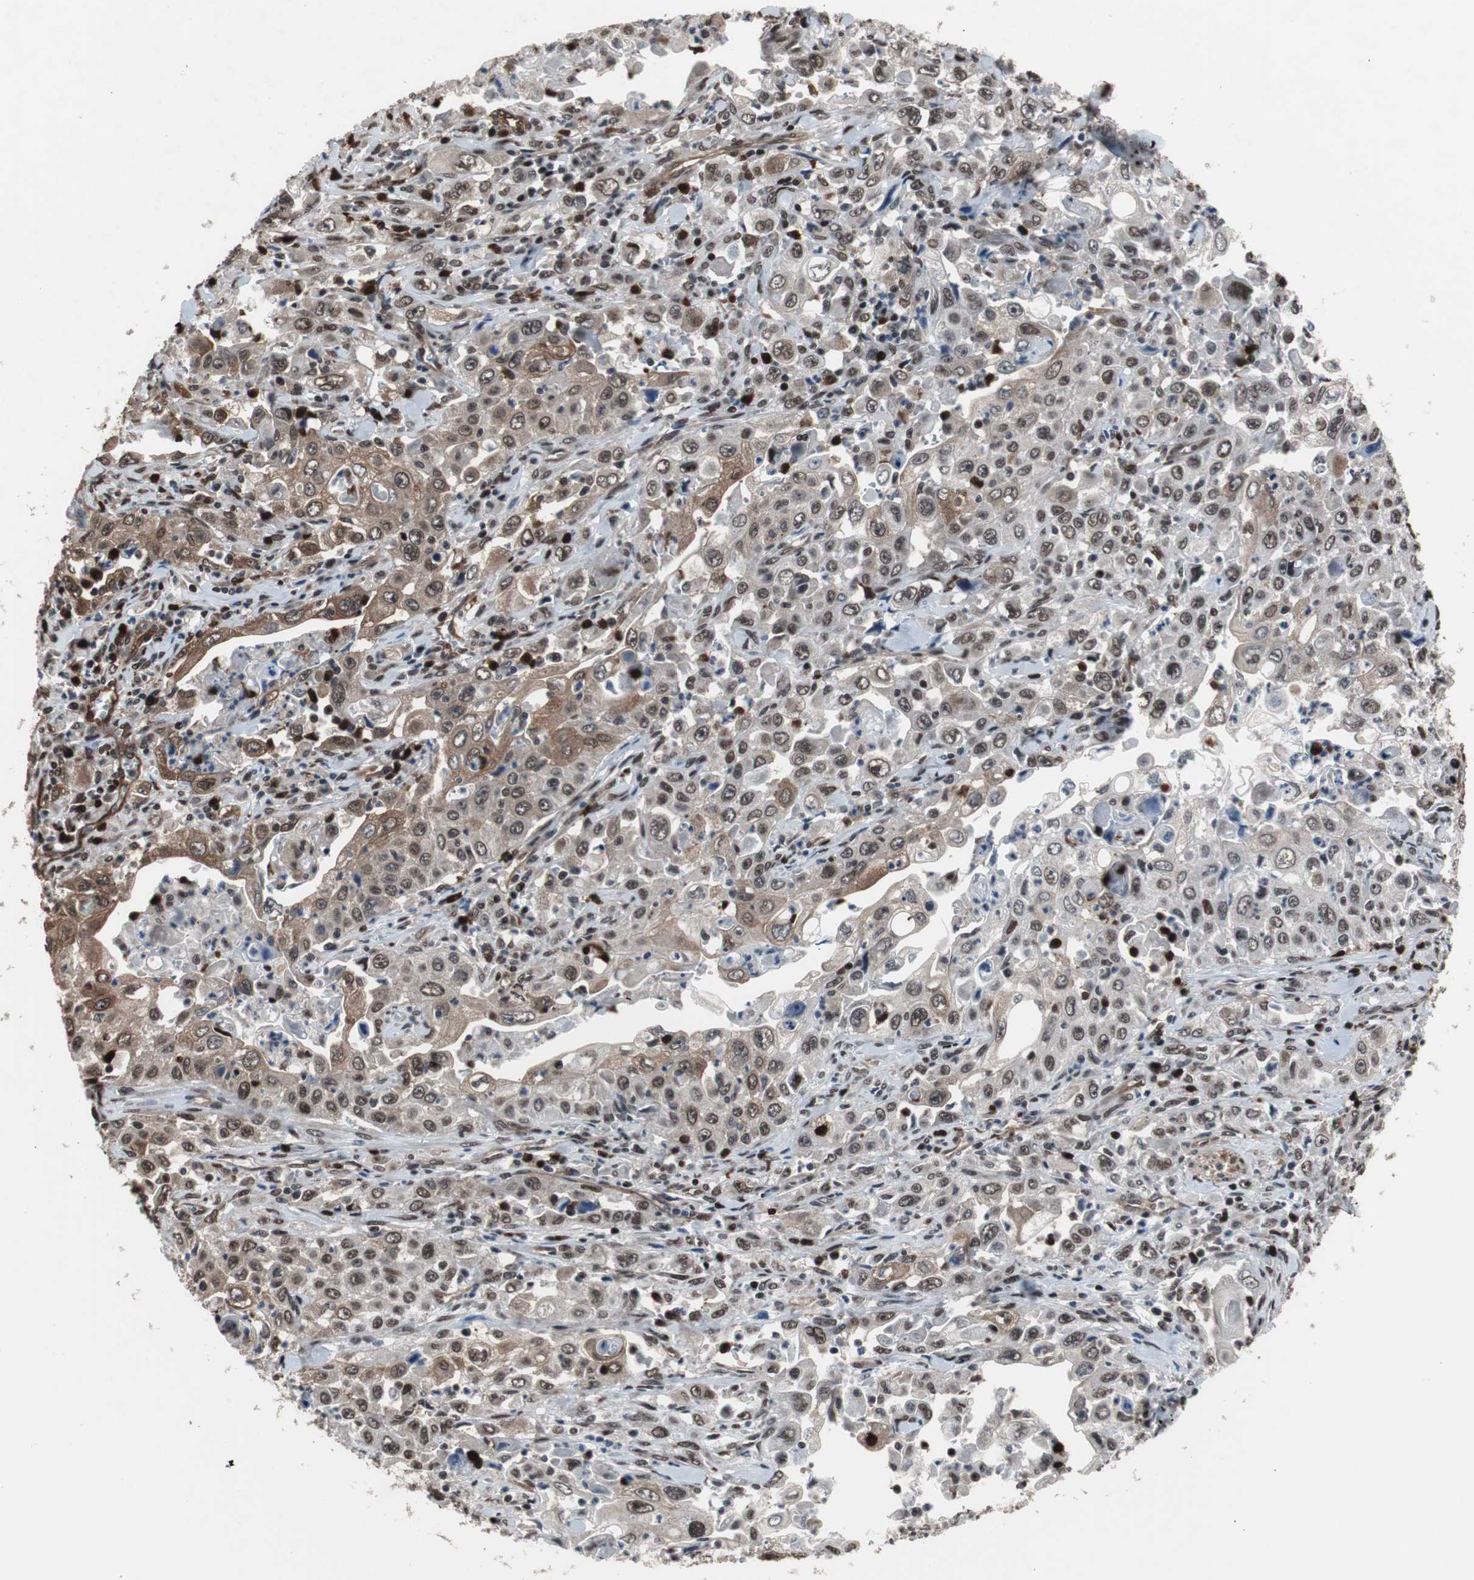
{"staining": {"intensity": "moderate", "quantity": ">75%", "location": "cytoplasmic/membranous,nuclear"}, "tissue": "pancreatic cancer", "cell_type": "Tumor cells", "image_type": "cancer", "snomed": [{"axis": "morphology", "description": "Adenocarcinoma, NOS"}, {"axis": "topography", "description": "Pancreas"}], "caption": "A brown stain shows moderate cytoplasmic/membranous and nuclear expression of a protein in adenocarcinoma (pancreatic) tumor cells. The protein is shown in brown color, while the nuclei are stained blue.", "gene": "POGZ", "patient": {"sex": "male", "age": 70}}